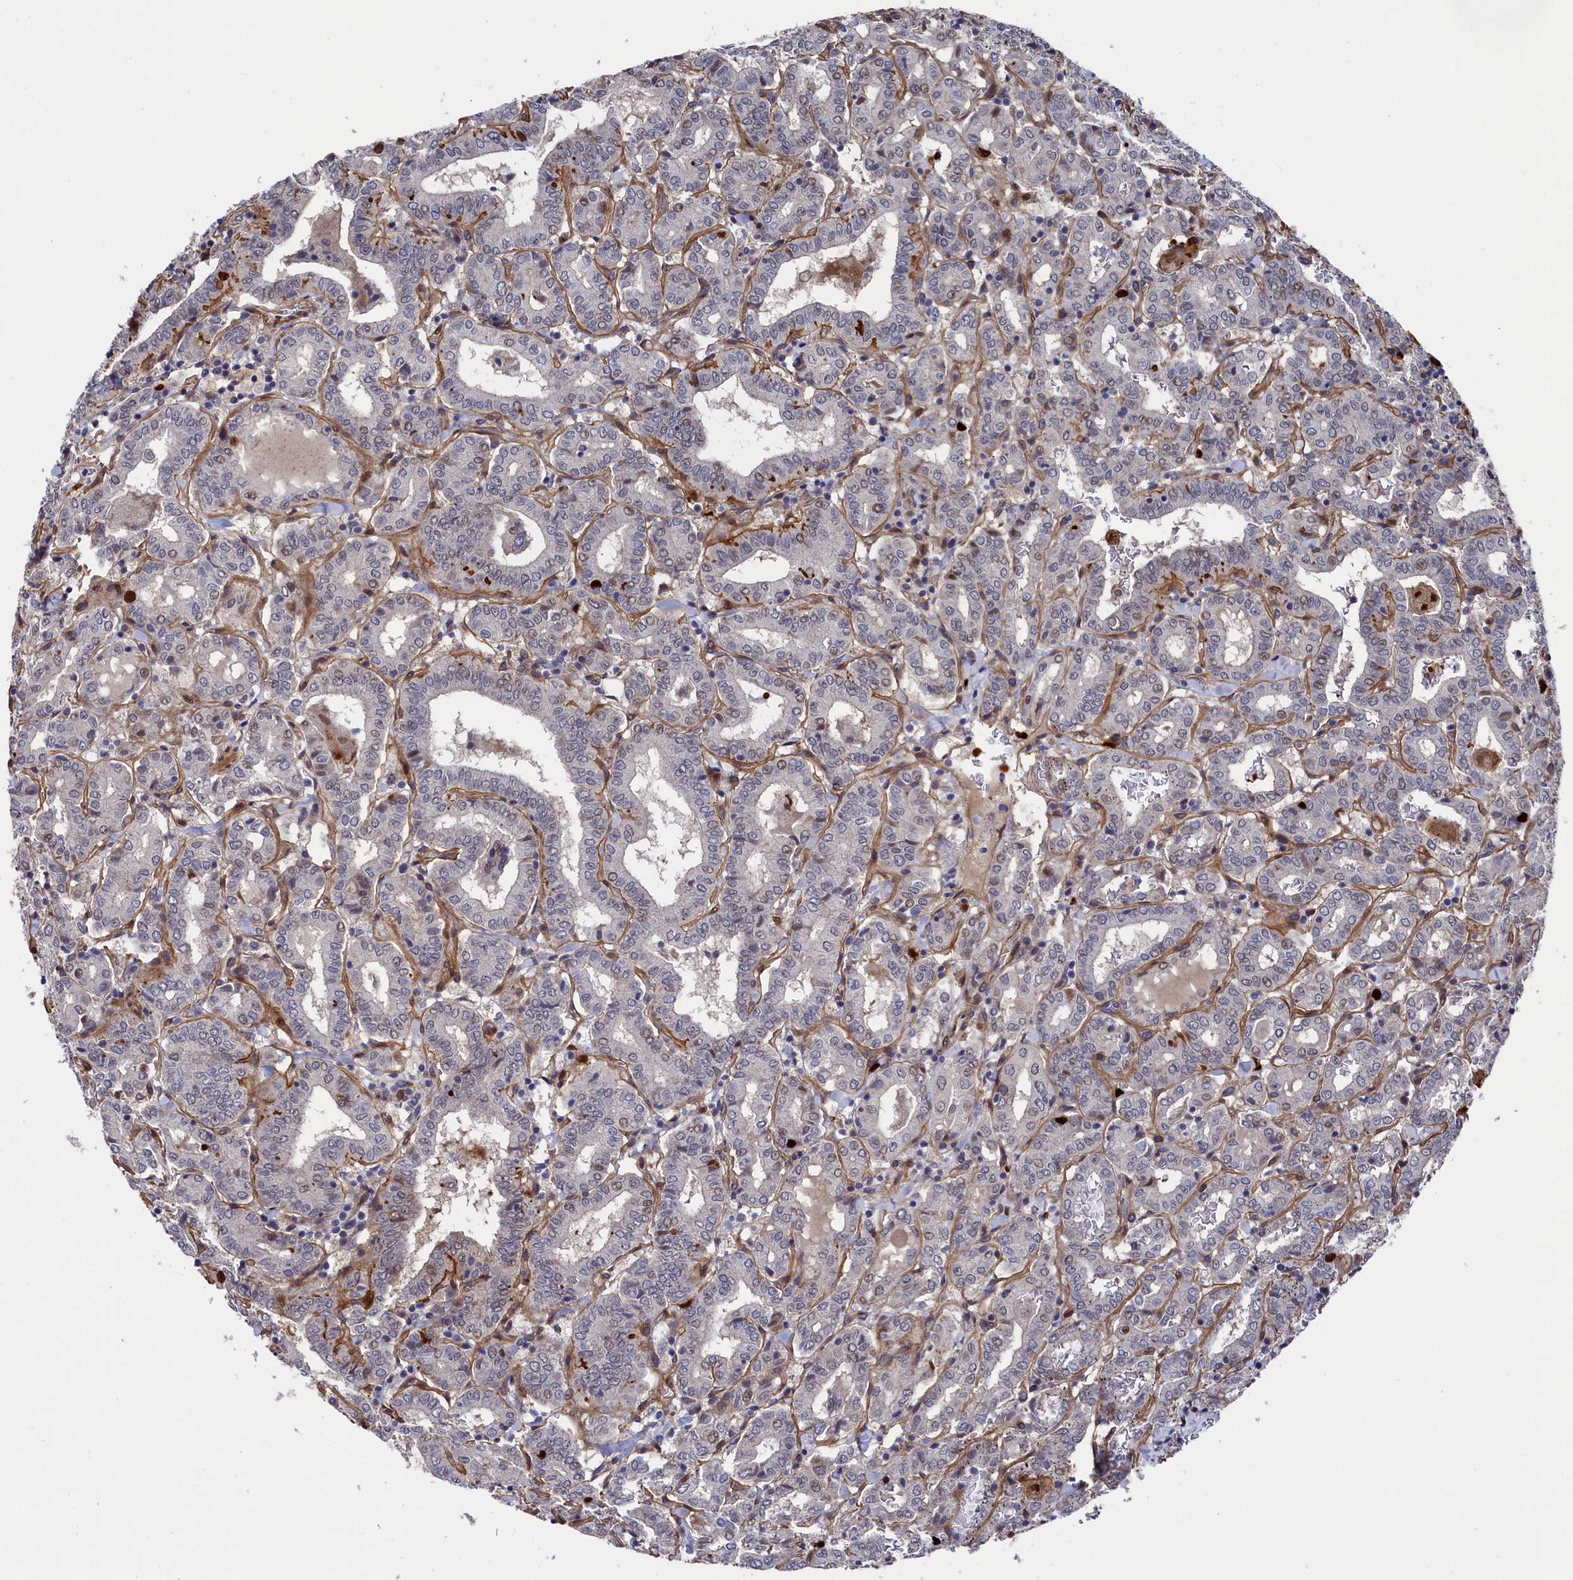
{"staining": {"intensity": "weak", "quantity": "<25%", "location": "nuclear"}, "tissue": "thyroid cancer", "cell_type": "Tumor cells", "image_type": "cancer", "snomed": [{"axis": "morphology", "description": "Papillary adenocarcinoma, NOS"}, {"axis": "topography", "description": "Thyroid gland"}], "caption": "An image of human thyroid papillary adenocarcinoma is negative for staining in tumor cells.", "gene": "ZNF891", "patient": {"sex": "female", "age": 72}}